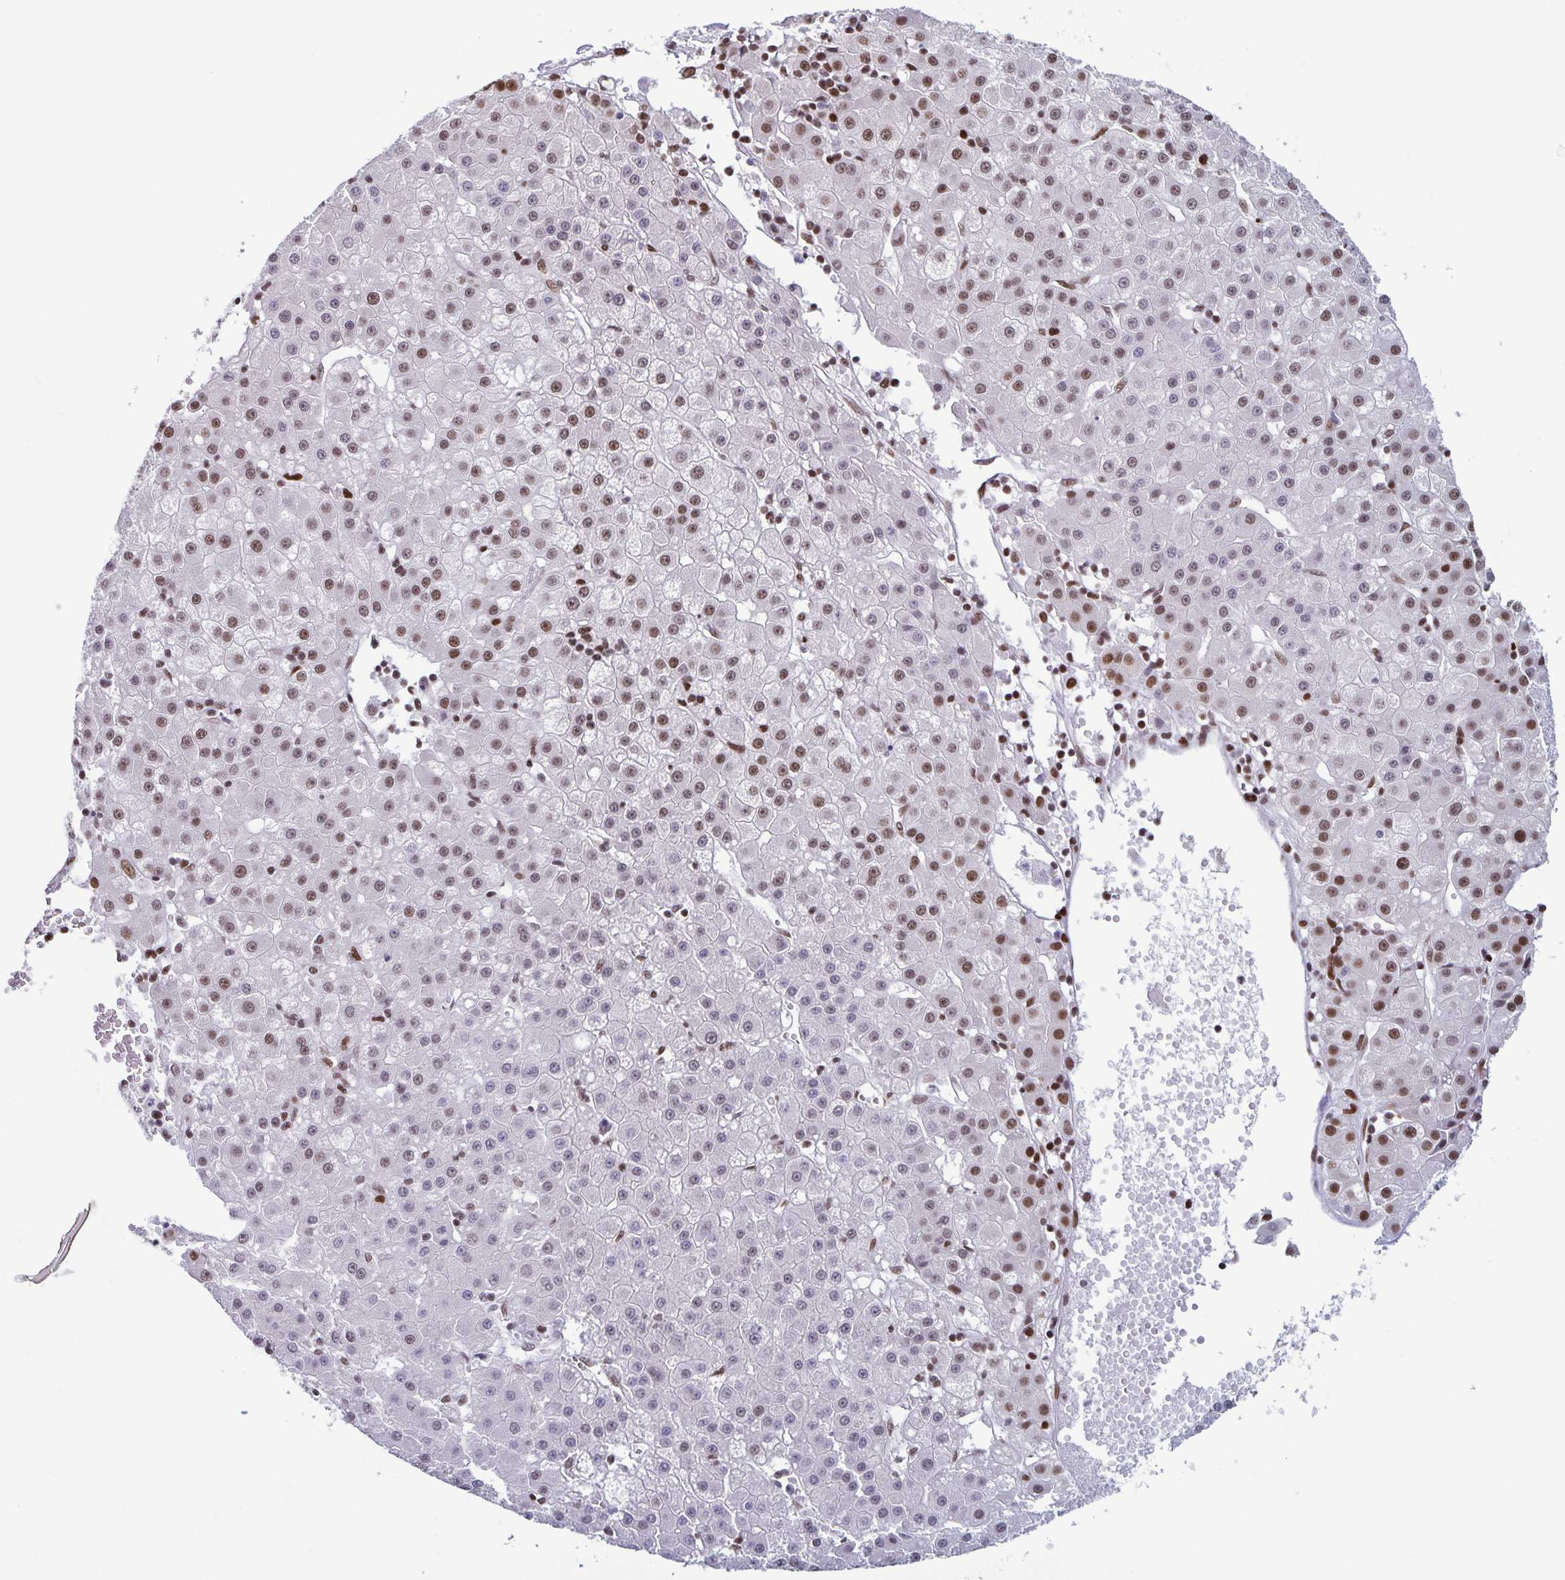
{"staining": {"intensity": "moderate", "quantity": "25%-75%", "location": "nuclear"}, "tissue": "liver cancer", "cell_type": "Tumor cells", "image_type": "cancer", "snomed": [{"axis": "morphology", "description": "Carcinoma, Hepatocellular, NOS"}, {"axis": "topography", "description": "Liver"}], "caption": "Liver cancer stained for a protein (brown) exhibits moderate nuclear positive expression in approximately 25%-75% of tumor cells.", "gene": "JUND", "patient": {"sex": "male", "age": 76}}